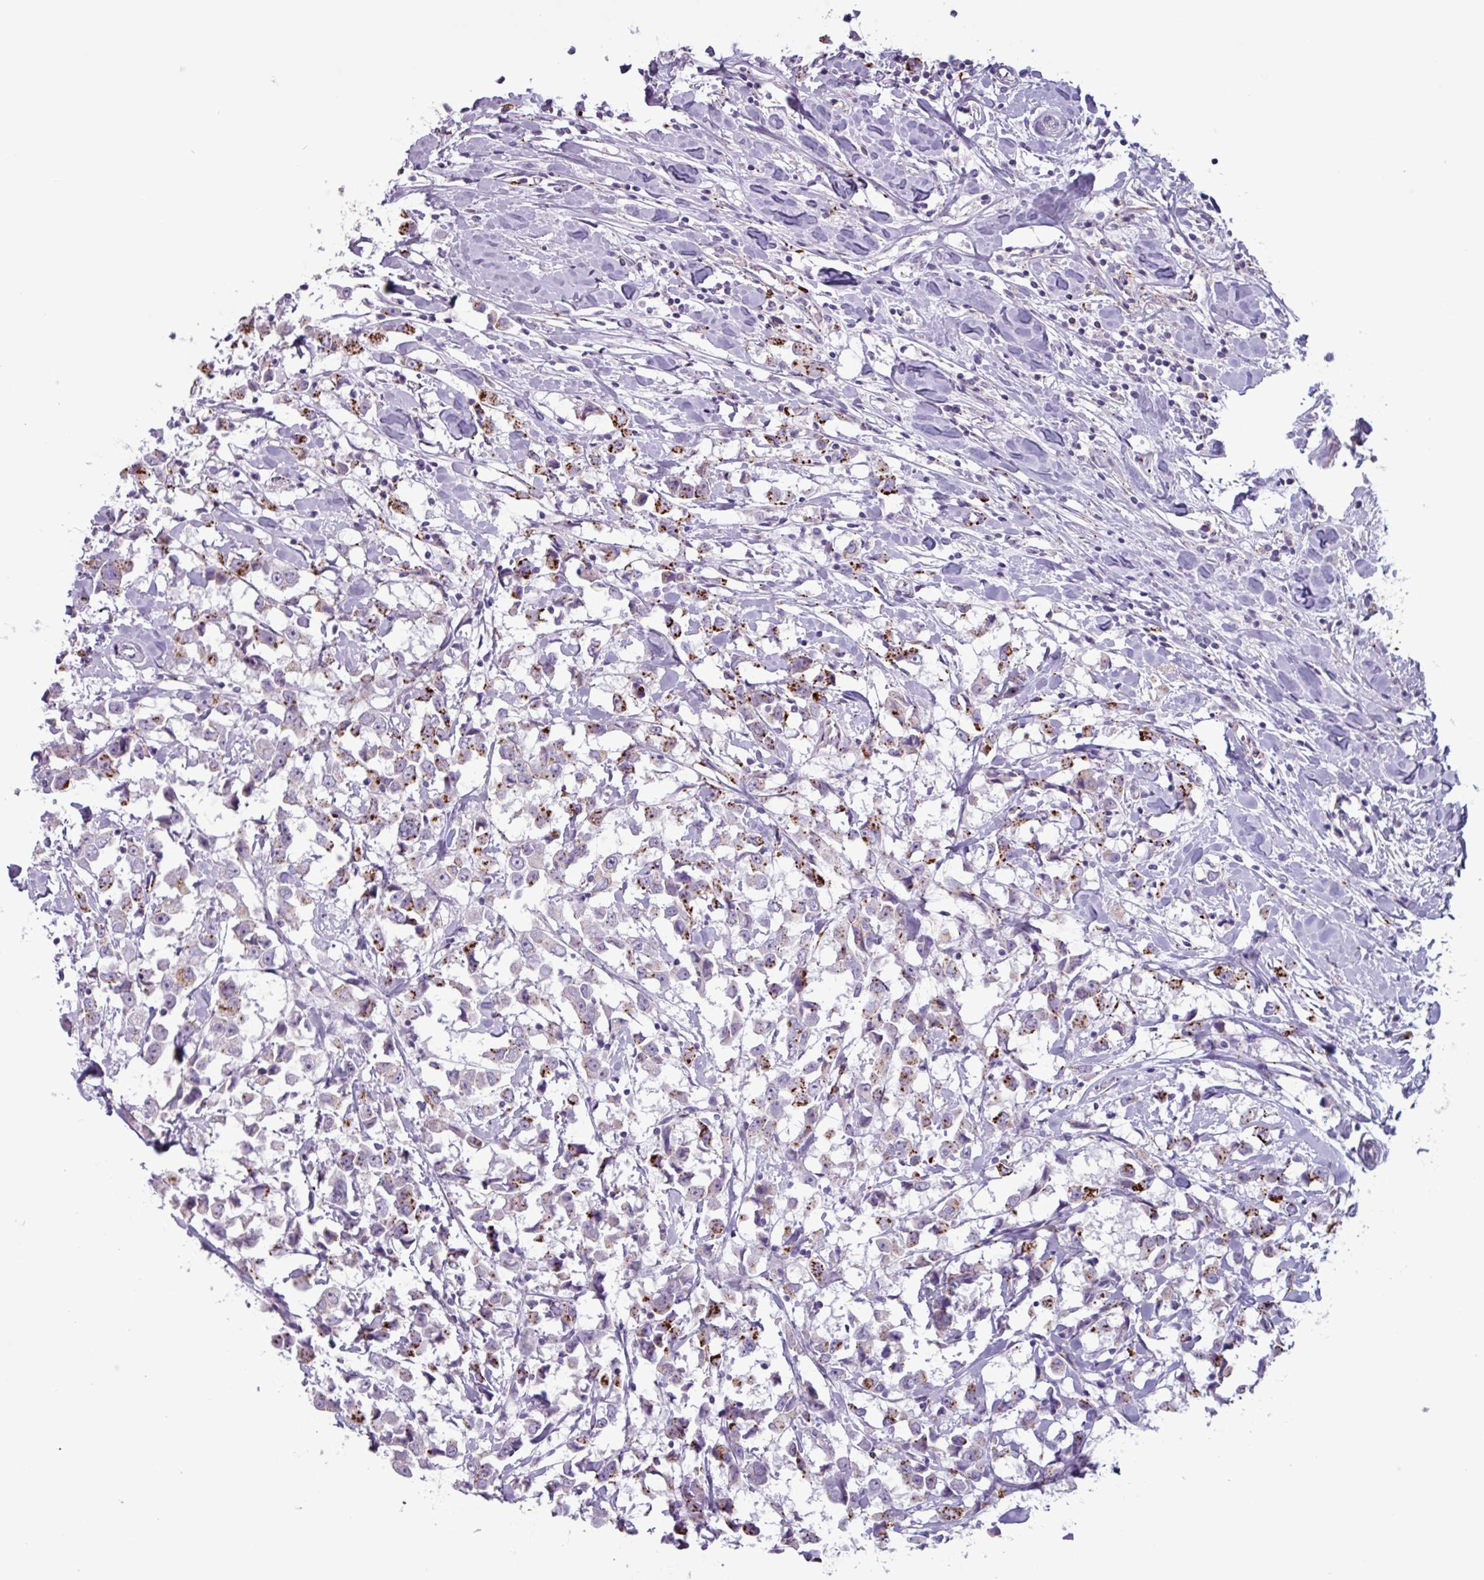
{"staining": {"intensity": "strong", "quantity": "25%-75%", "location": "cytoplasmic/membranous"}, "tissue": "breast cancer", "cell_type": "Tumor cells", "image_type": "cancer", "snomed": [{"axis": "morphology", "description": "Duct carcinoma"}, {"axis": "topography", "description": "Breast"}], "caption": "A high amount of strong cytoplasmic/membranous positivity is seen in about 25%-75% of tumor cells in breast cancer (invasive ductal carcinoma) tissue.", "gene": "PLIN2", "patient": {"sex": "female", "age": 61}}